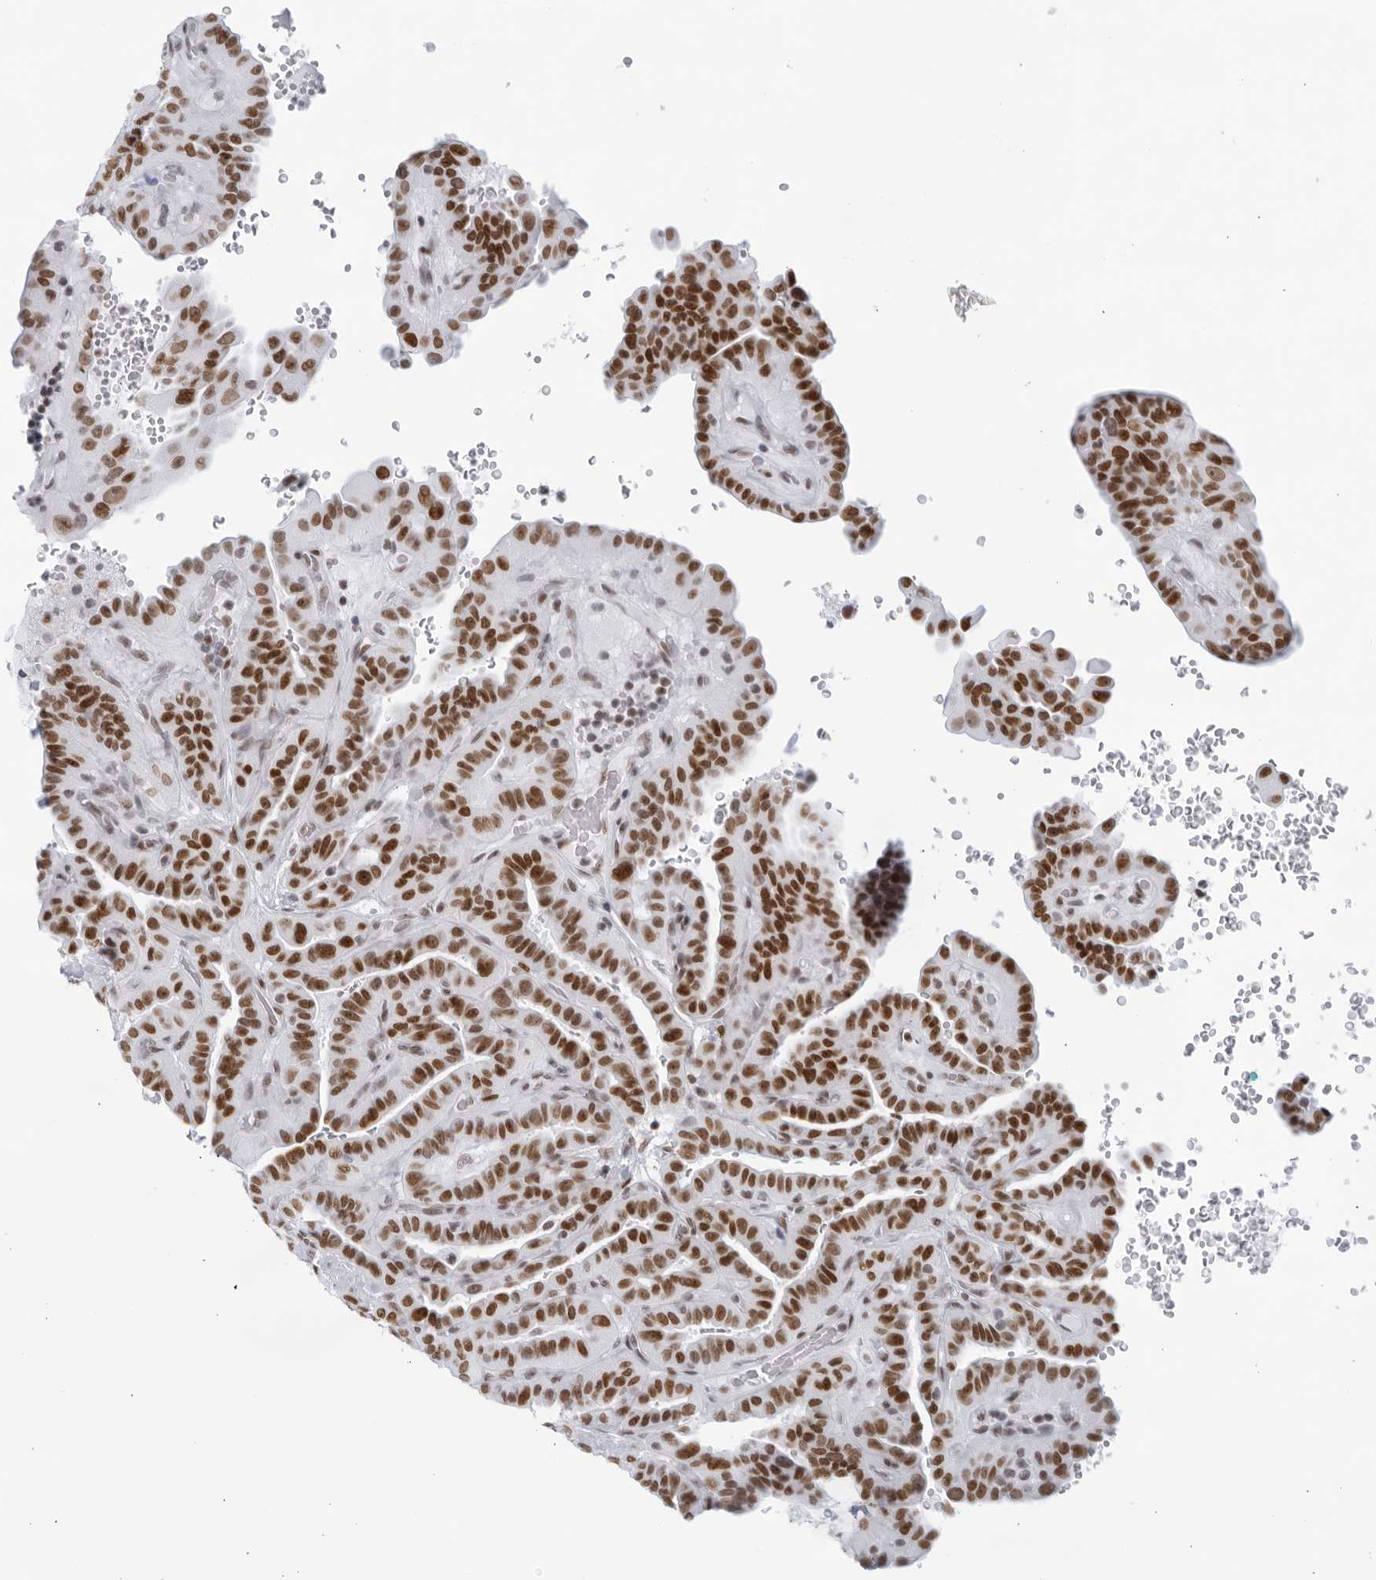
{"staining": {"intensity": "strong", "quantity": ">75%", "location": "nuclear"}, "tissue": "thyroid cancer", "cell_type": "Tumor cells", "image_type": "cancer", "snomed": [{"axis": "morphology", "description": "Papillary adenocarcinoma, NOS"}, {"axis": "topography", "description": "Thyroid gland"}], "caption": "Immunohistochemical staining of thyroid cancer (papillary adenocarcinoma) reveals high levels of strong nuclear expression in about >75% of tumor cells.", "gene": "HP1BP3", "patient": {"sex": "male", "age": 77}}